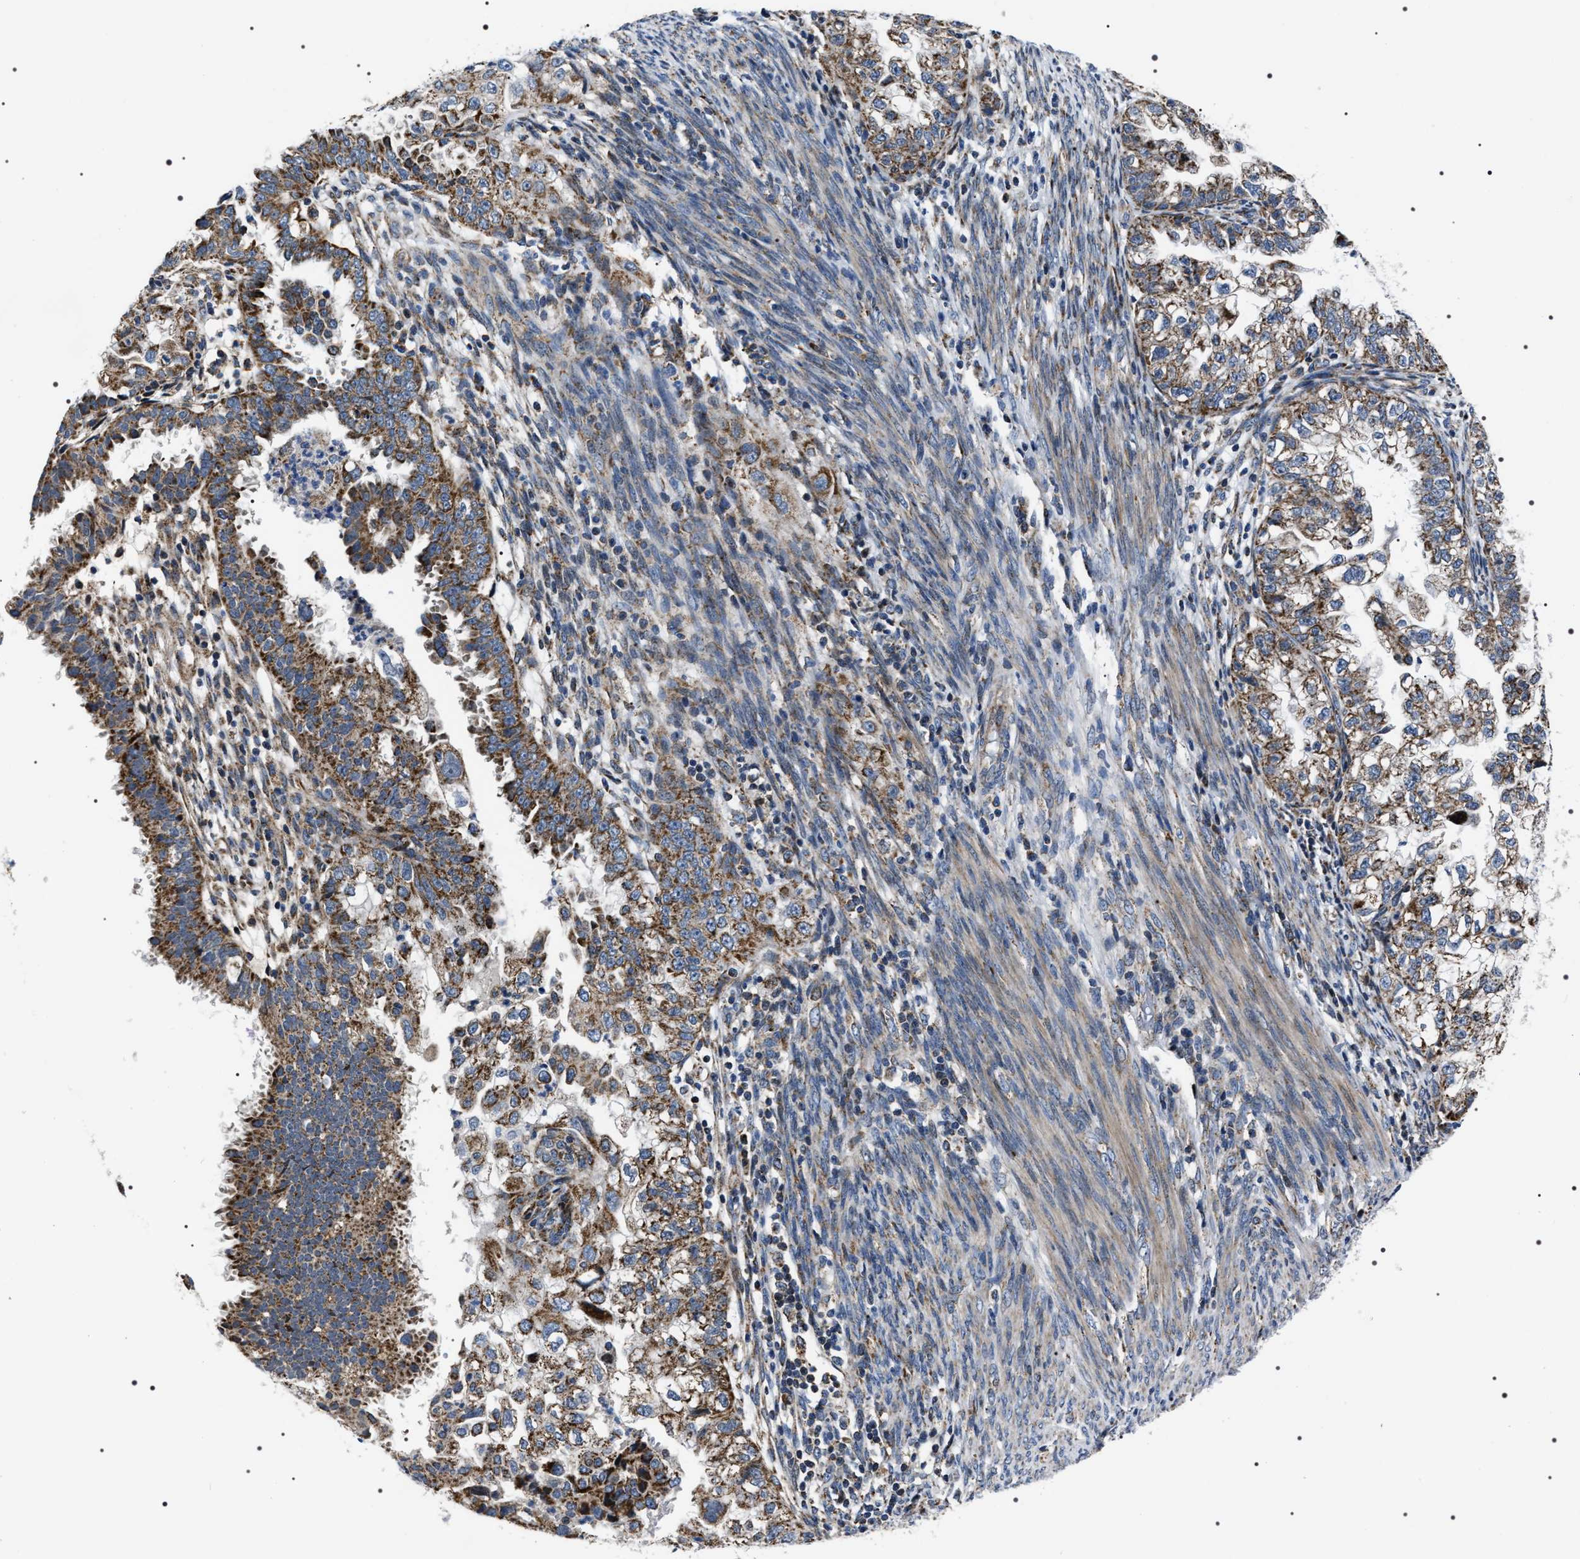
{"staining": {"intensity": "moderate", "quantity": ">75%", "location": "cytoplasmic/membranous"}, "tissue": "endometrial cancer", "cell_type": "Tumor cells", "image_type": "cancer", "snomed": [{"axis": "morphology", "description": "Adenocarcinoma, NOS"}, {"axis": "topography", "description": "Endometrium"}], "caption": "High-power microscopy captured an IHC micrograph of endometrial cancer, revealing moderate cytoplasmic/membranous positivity in about >75% of tumor cells.", "gene": "NTMT1", "patient": {"sex": "female", "age": 85}}